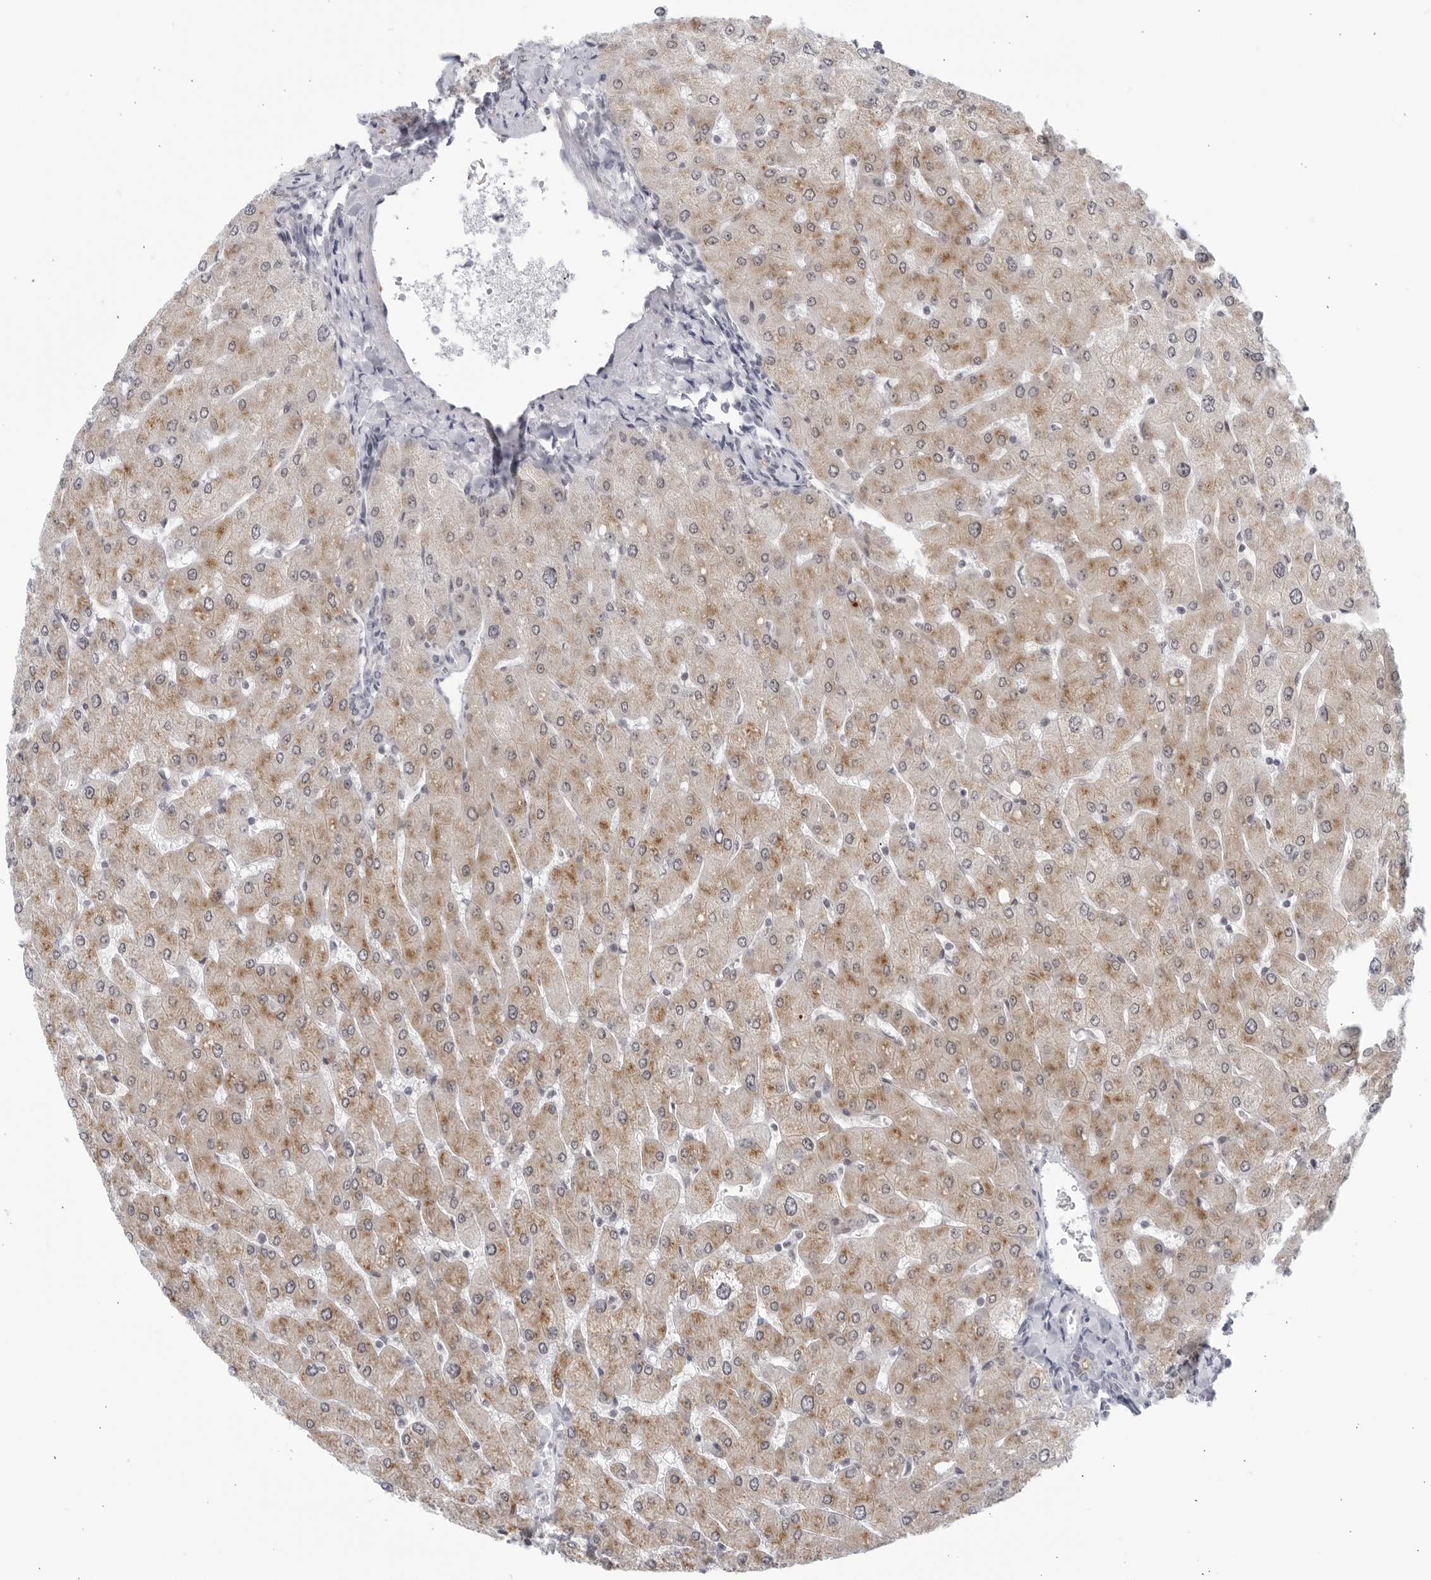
{"staining": {"intensity": "negative", "quantity": "none", "location": "none"}, "tissue": "liver", "cell_type": "Cholangiocytes", "image_type": "normal", "snomed": [{"axis": "morphology", "description": "Normal tissue, NOS"}, {"axis": "topography", "description": "Liver"}], "caption": "High power microscopy photomicrograph of an immunohistochemistry micrograph of unremarkable liver, revealing no significant staining in cholangiocytes.", "gene": "WDTC1", "patient": {"sex": "male", "age": 55}}